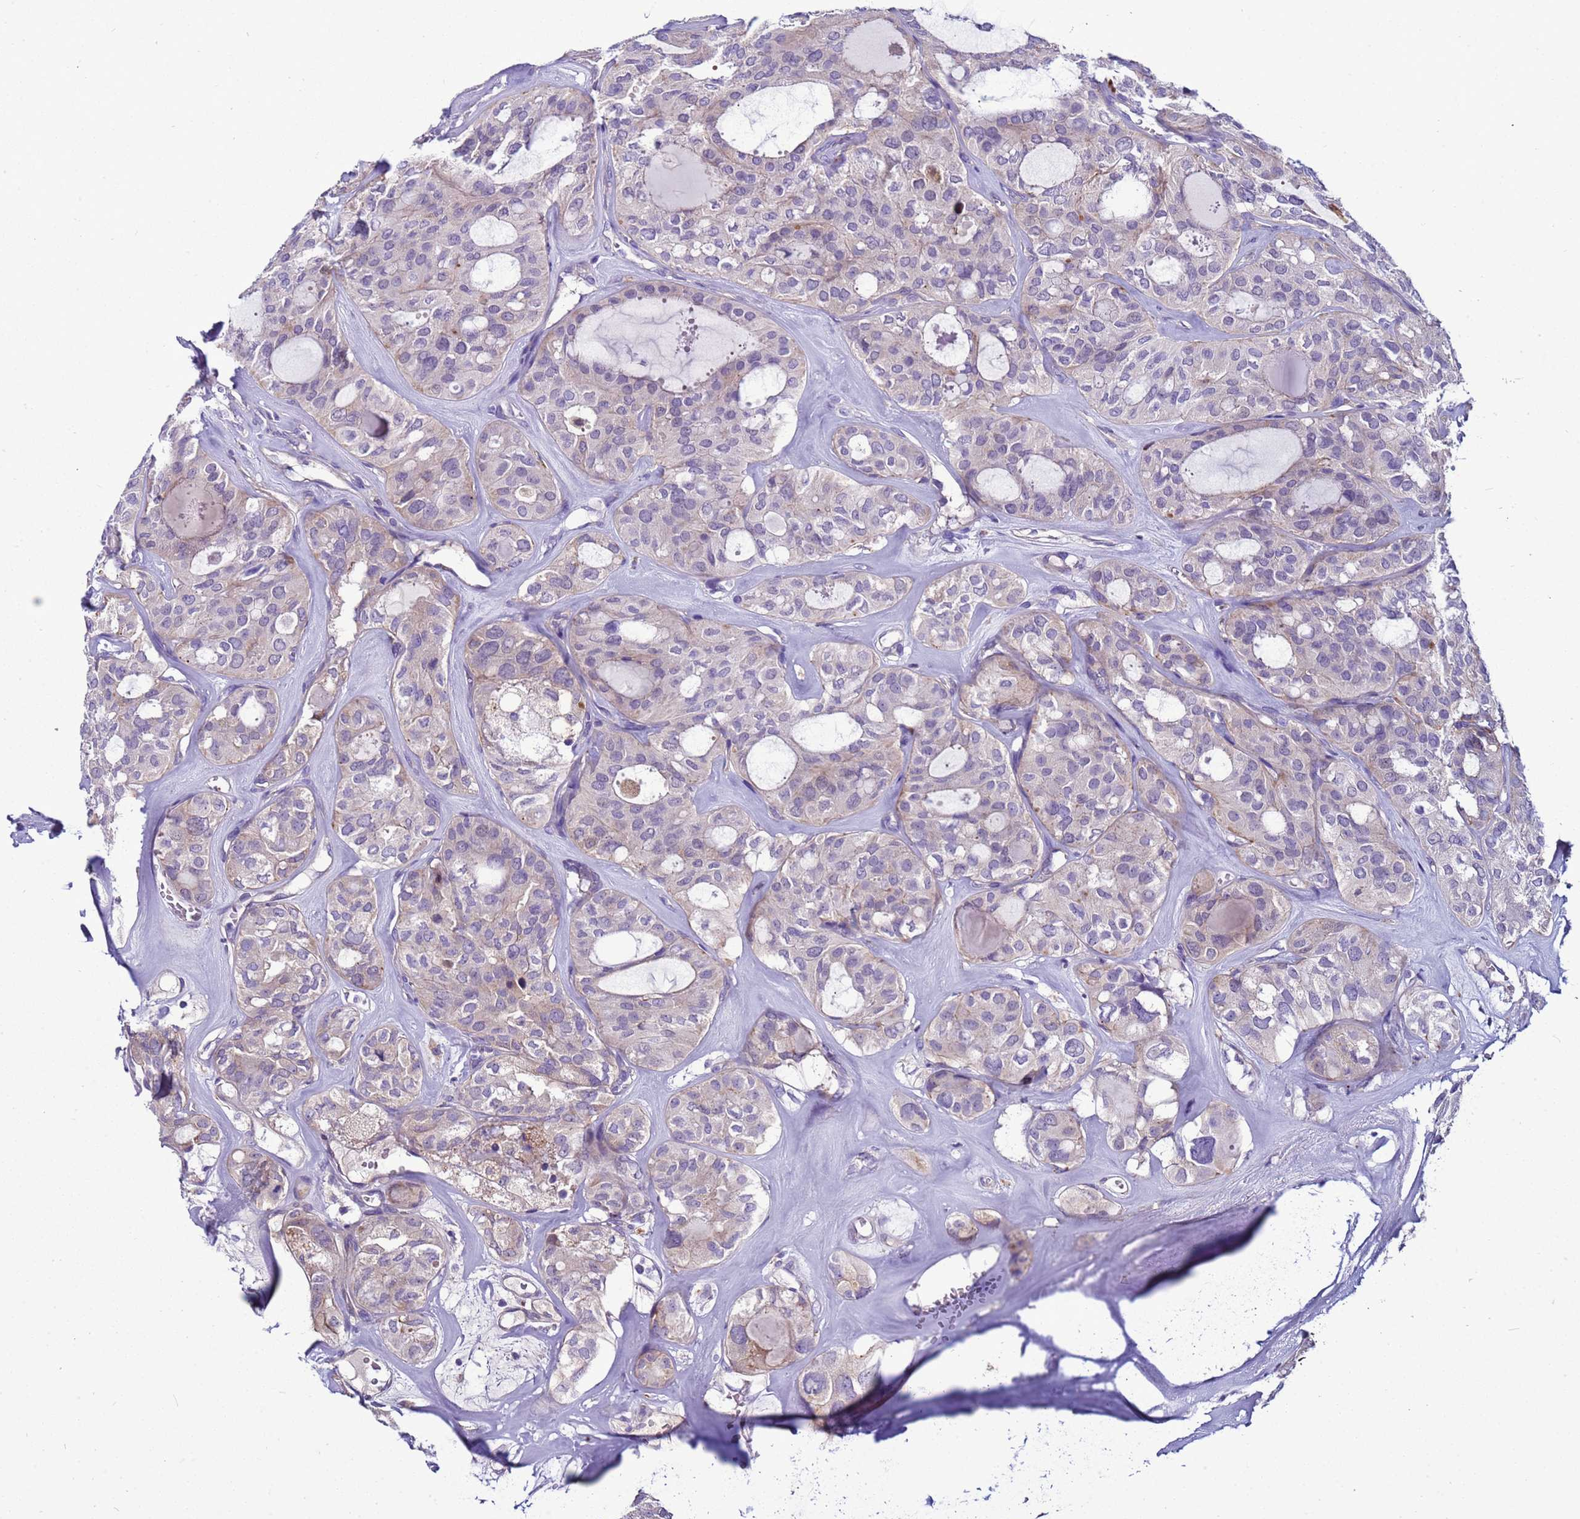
{"staining": {"intensity": "negative", "quantity": "none", "location": "none"}, "tissue": "thyroid cancer", "cell_type": "Tumor cells", "image_type": "cancer", "snomed": [{"axis": "morphology", "description": "Follicular adenoma carcinoma, NOS"}, {"axis": "topography", "description": "Thyroid gland"}], "caption": "IHC histopathology image of human follicular adenoma carcinoma (thyroid) stained for a protein (brown), which displays no expression in tumor cells.", "gene": "NAT2", "patient": {"sex": "male", "age": 75}}